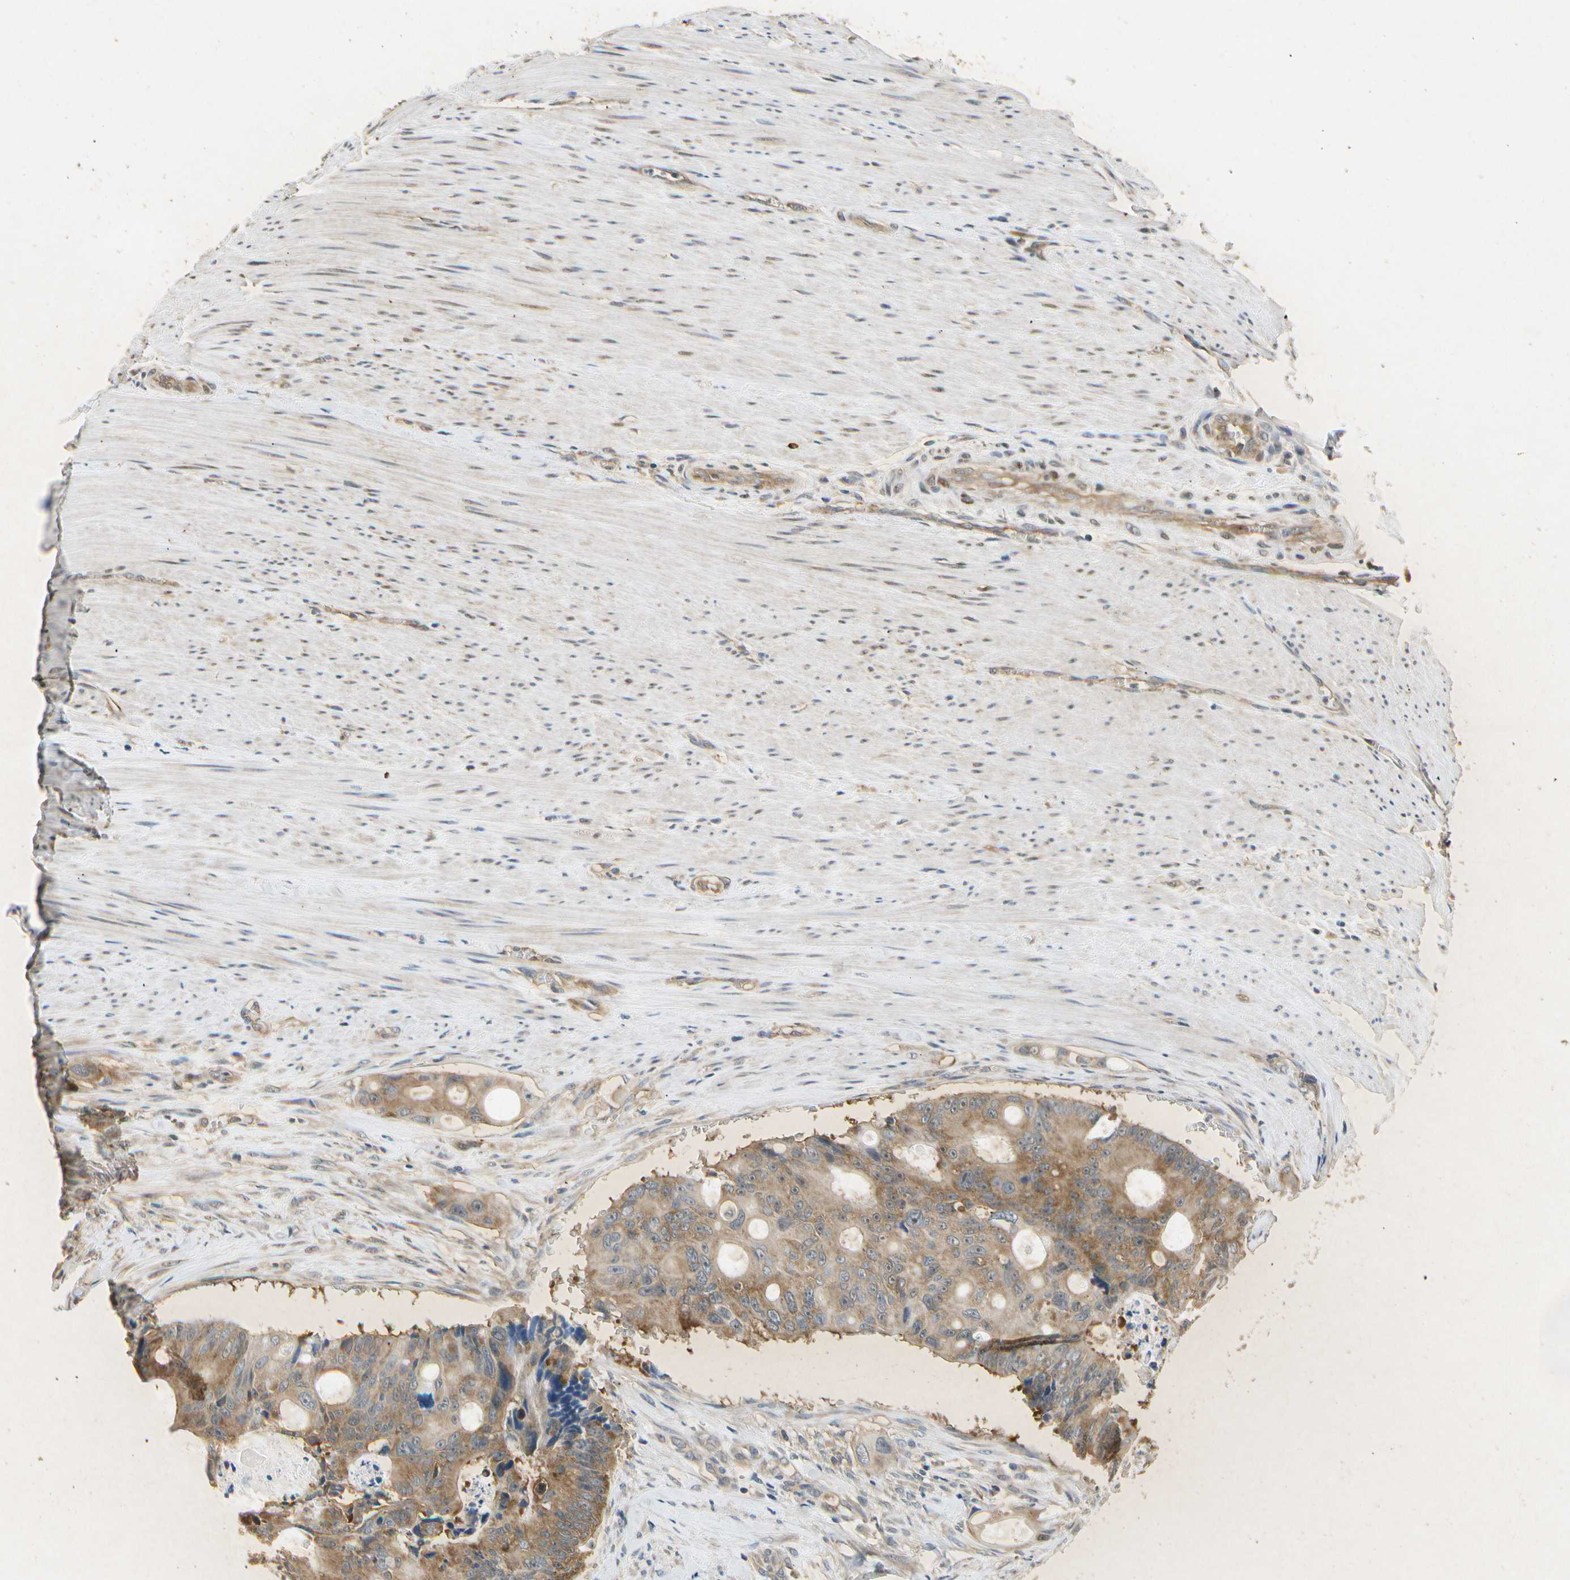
{"staining": {"intensity": "moderate", "quantity": ">75%", "location": "cytoplasmic/membranous"}, "tissue": "colorectal cancer", "cell_type": "Tumor cells", "image_type": "cancer", "snomed": [{"axis": "morphology", "description": "Adenocarcinoma, NOS"}, {"axis": "topography", "description": "Colon"}], "caption": "A medium amount of moderate cytoplasmic/membranous expression is present in about >75% of tumor cells in colorectal adenocarcinoma tissue.", "gene": "EIF1AX", "patient": {"sex": "female", "age": 57}}